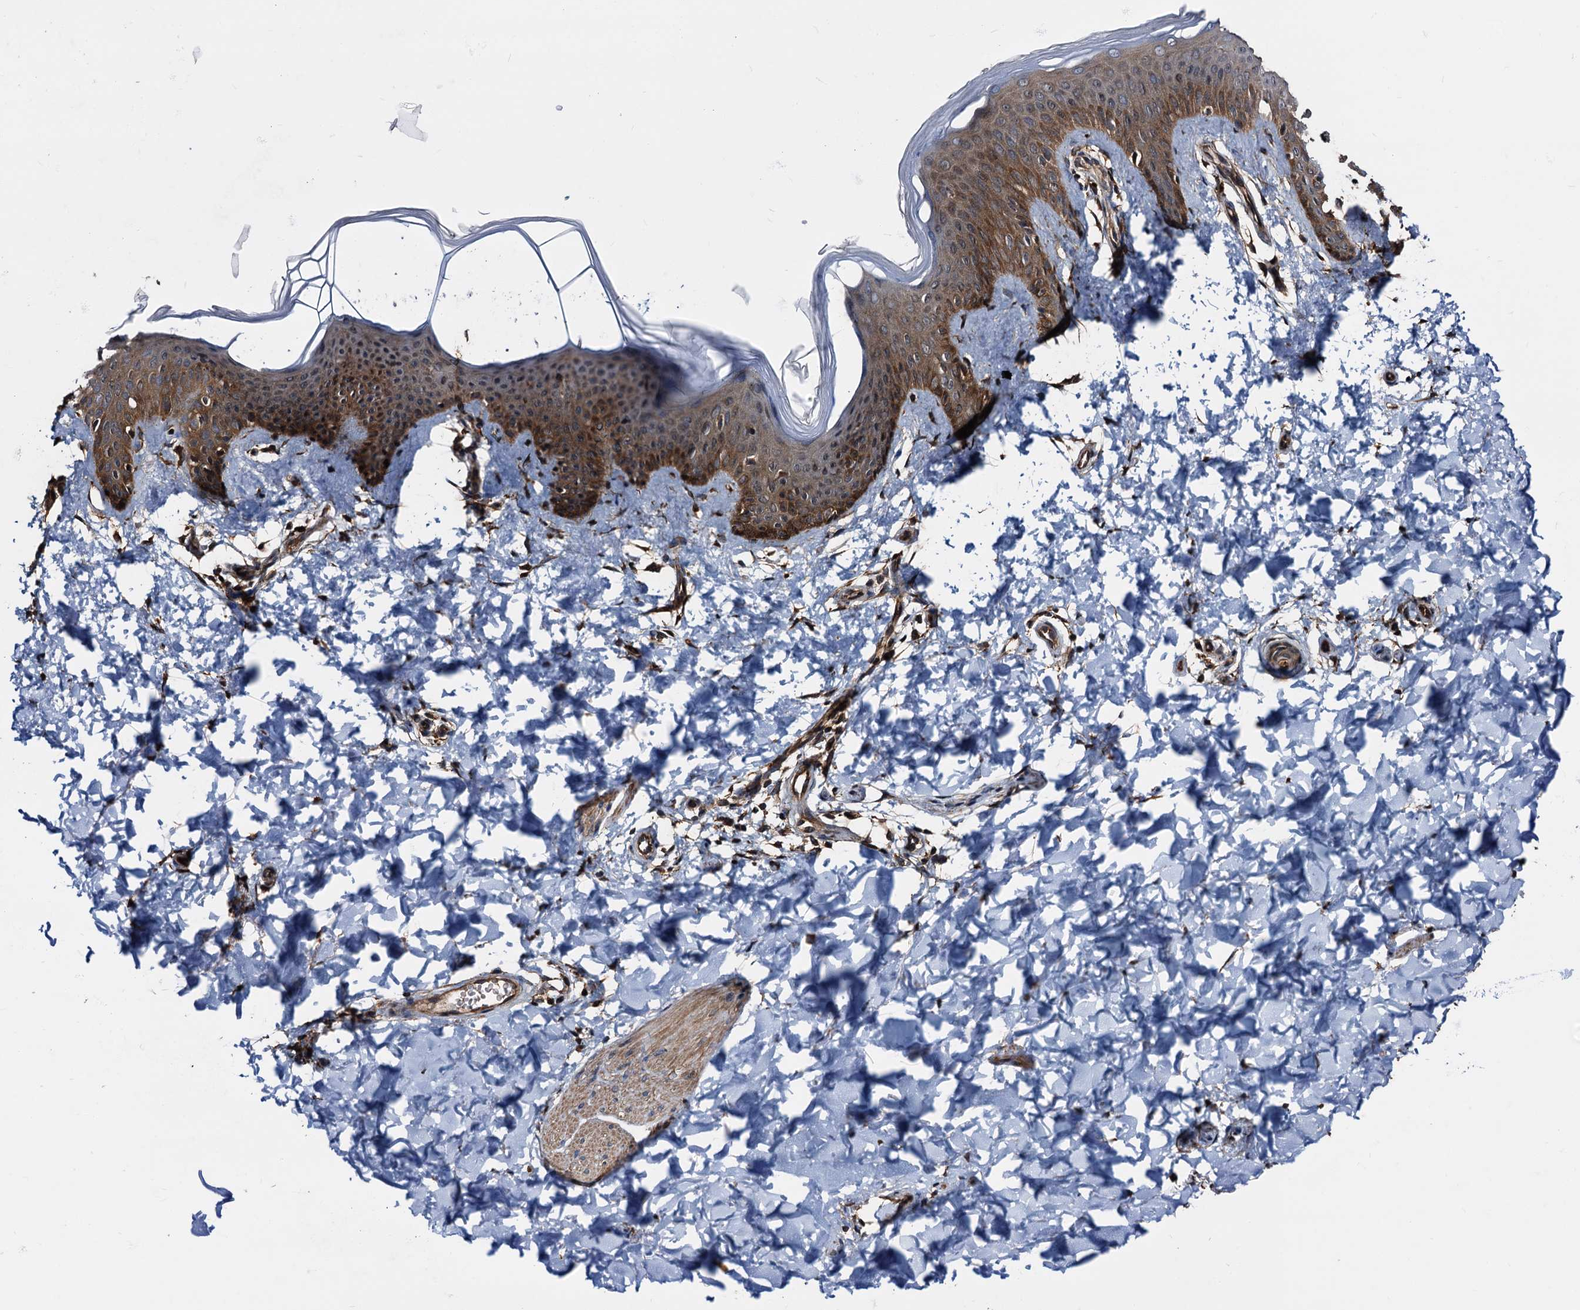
{"staining": {"intensity": "strong", "quantity": ">75%", "location": "cytoplasmic/membranous"}, "tissue": "skin", "cell_type": "Fibroblasts", "image_type": "normal", "snomed": [{"axis": "morphology", "description": "Normal tissue, NOS"}, {"axis": "topography", "description": "Skin"}], "caption": "Protein staining reveals strong cytoplasmic/membranous positivity in about >75% of fibroblasts in unremarkable skin.", "gene": "PEX5", "patient": {"sex": "male", "age": 36}}